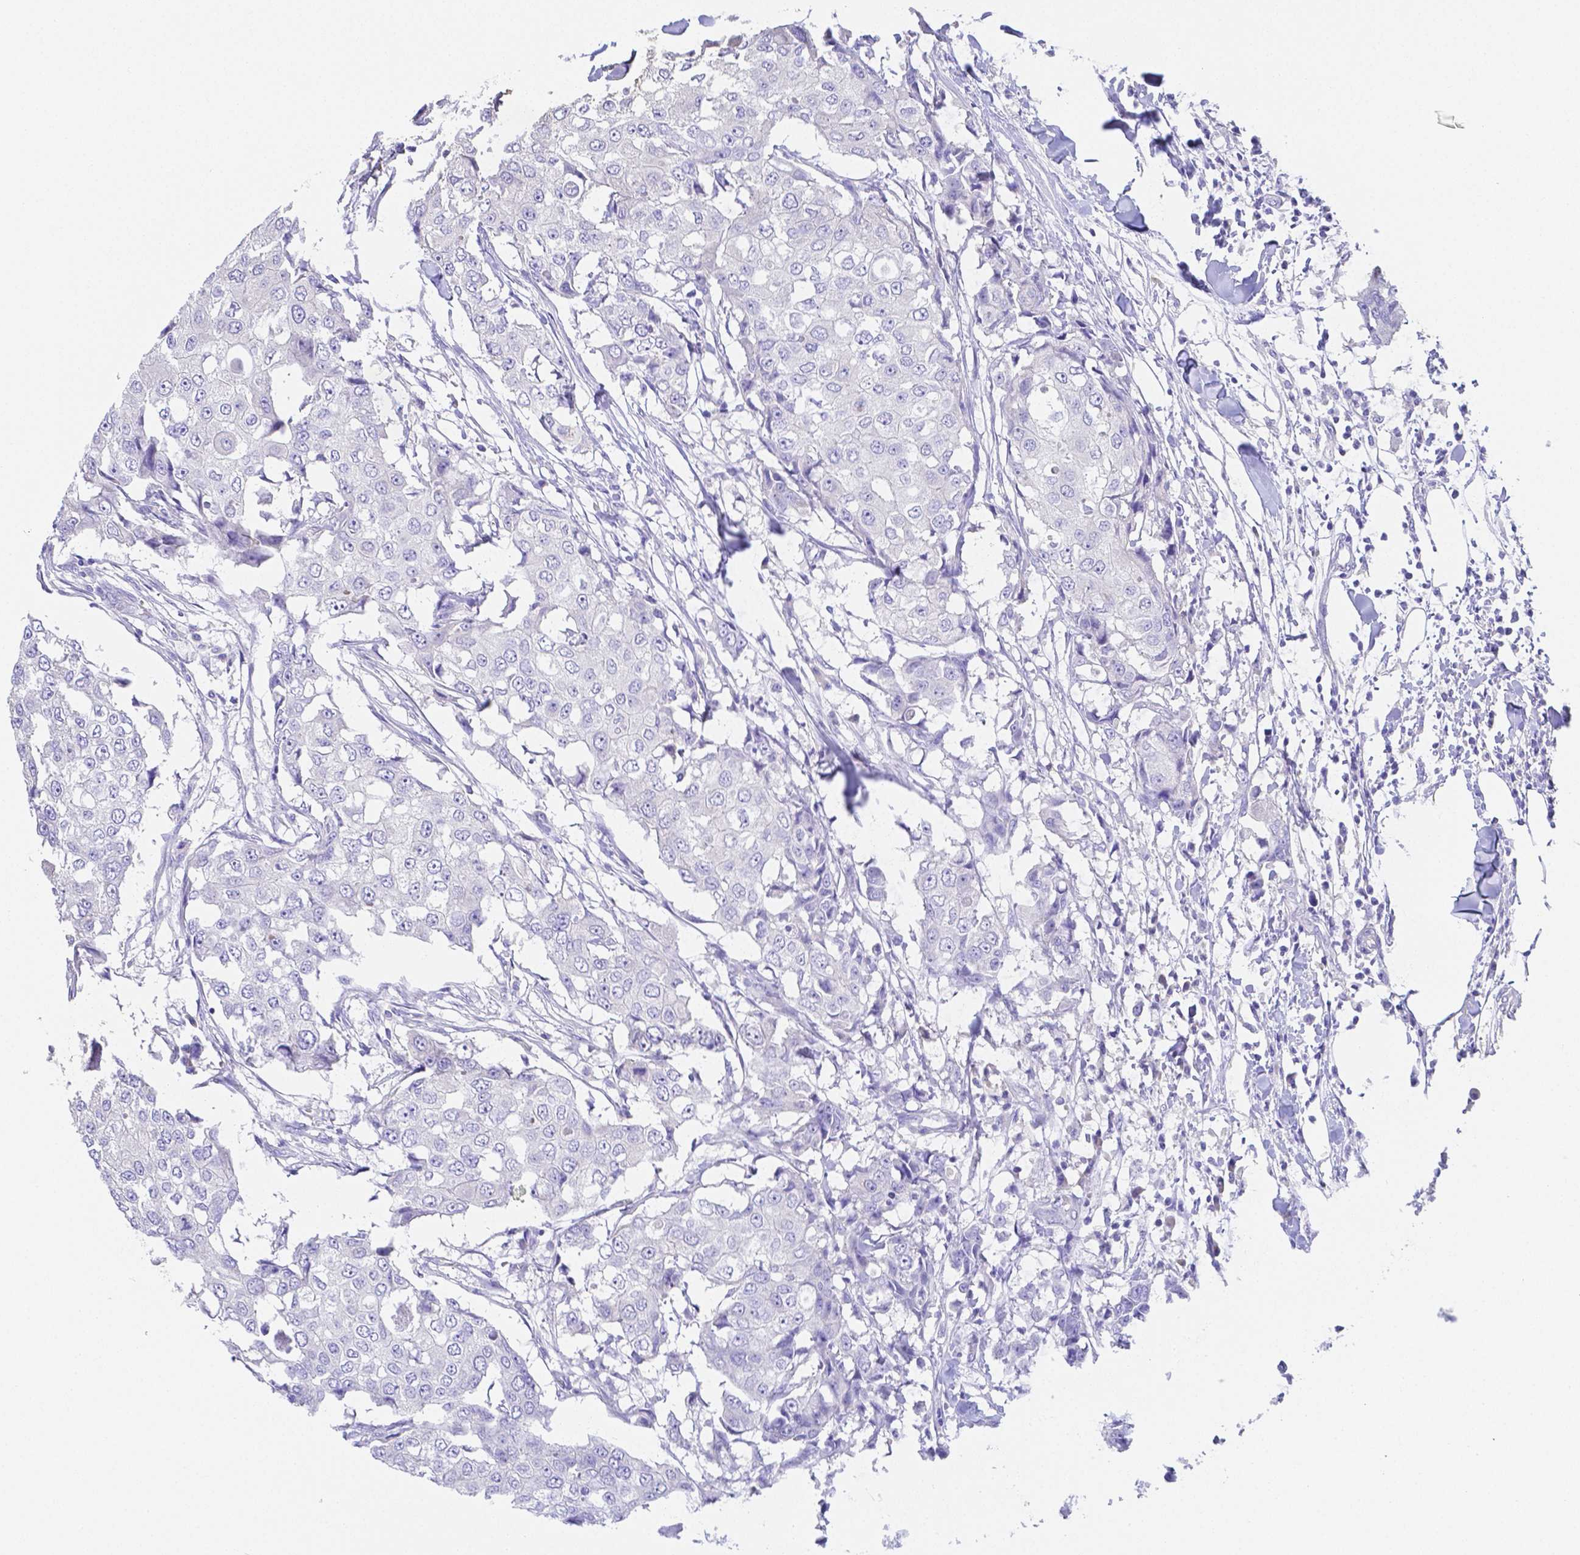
{"staining": {"intensity": "negative", "quantity": "none", "location": "none"}, "tissue": "breast cancer", "cell_type": "Tumor cells", "image_type": "cancer", "snomed": [{"axis": "morphology", "description": "Duct carcinoma"}, {"axis": "topography", "description": "Breast"}], "caption": "Immunohistochemical staining of human invasive ductal carcinoma (breast) reveals no significant expression in tumor cells.", "gene": "ZG16B", "patient": {"sex": "female", "age": 27}}